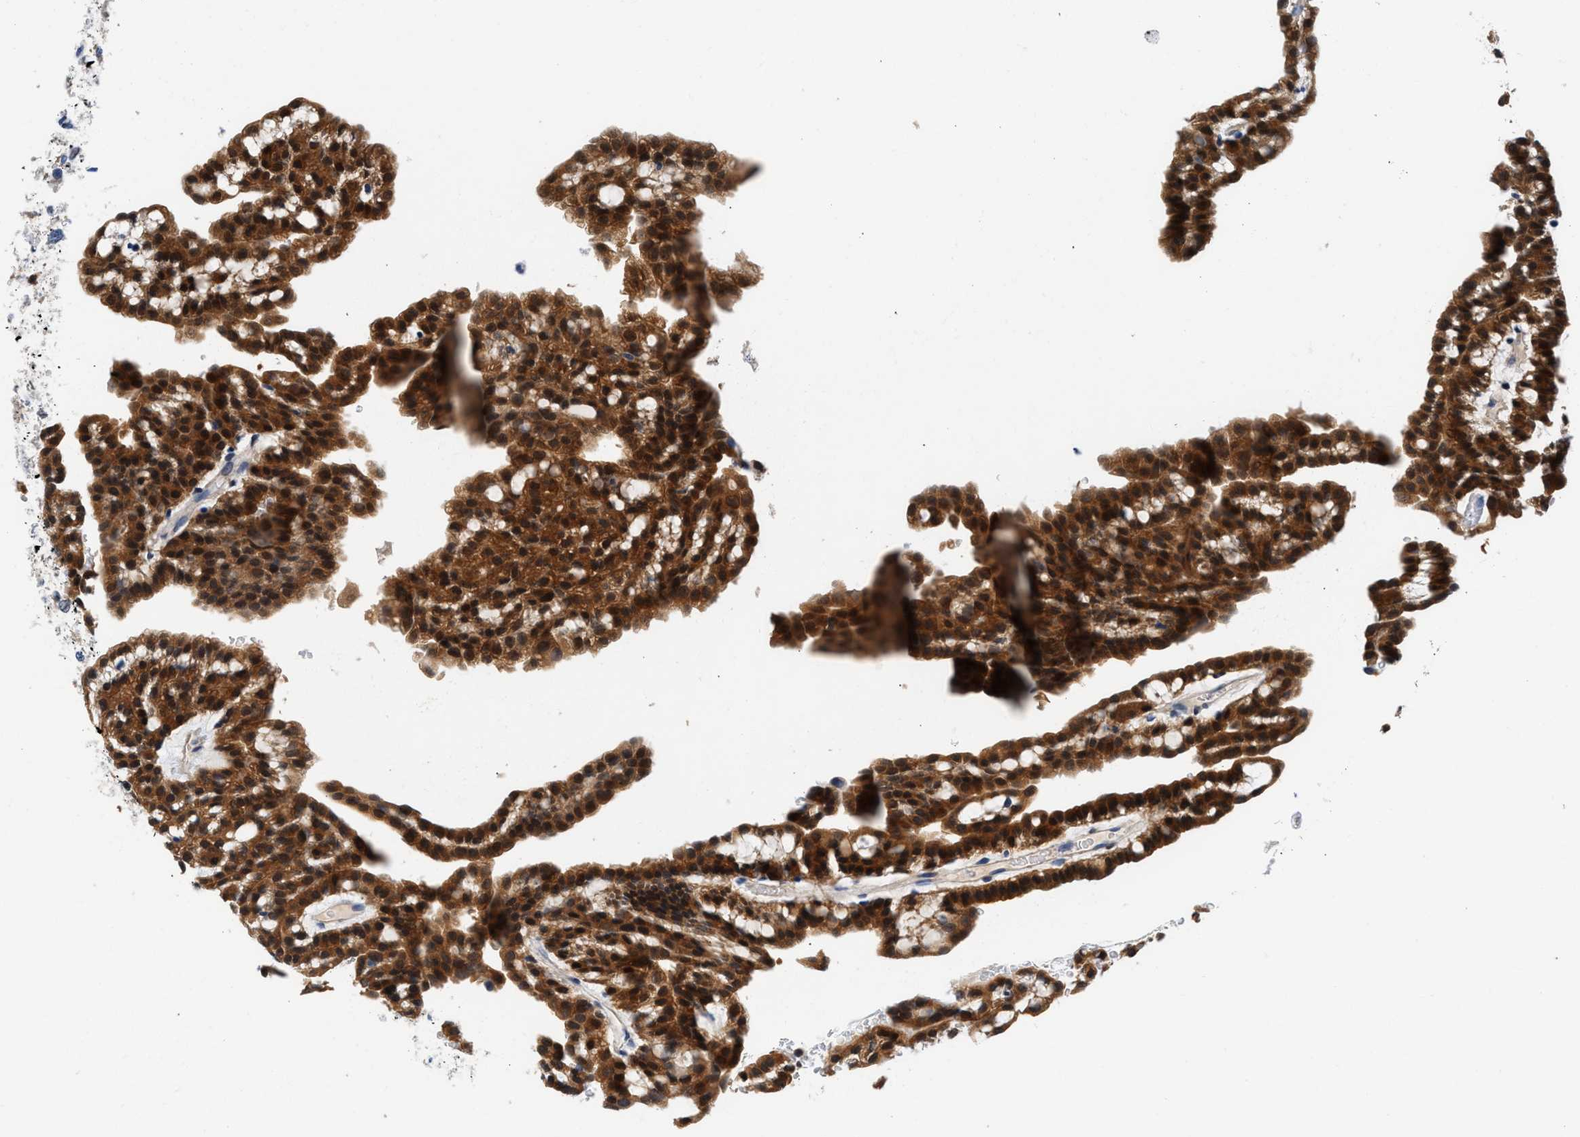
{"staining": {"intensity": "strong", "quantity": ">75%", "location": "cytoplasmic/membranous,nuclear"}, "tissue": "renal cancer", "cell_type": "Tumor cells", "image_type": "cancer", "snomed": [{"axis": "morphology", "description": "Adenocarcinoma, NOS"}, {"axis": "topography", "description": "Kidney"}], "caption": "Human renal cancer (adenocarcinoma) stained with a protein marker shows strong staining in tumor cells.", "gene": "CBR1", "patient": {"sex": "male", "age": 63}}